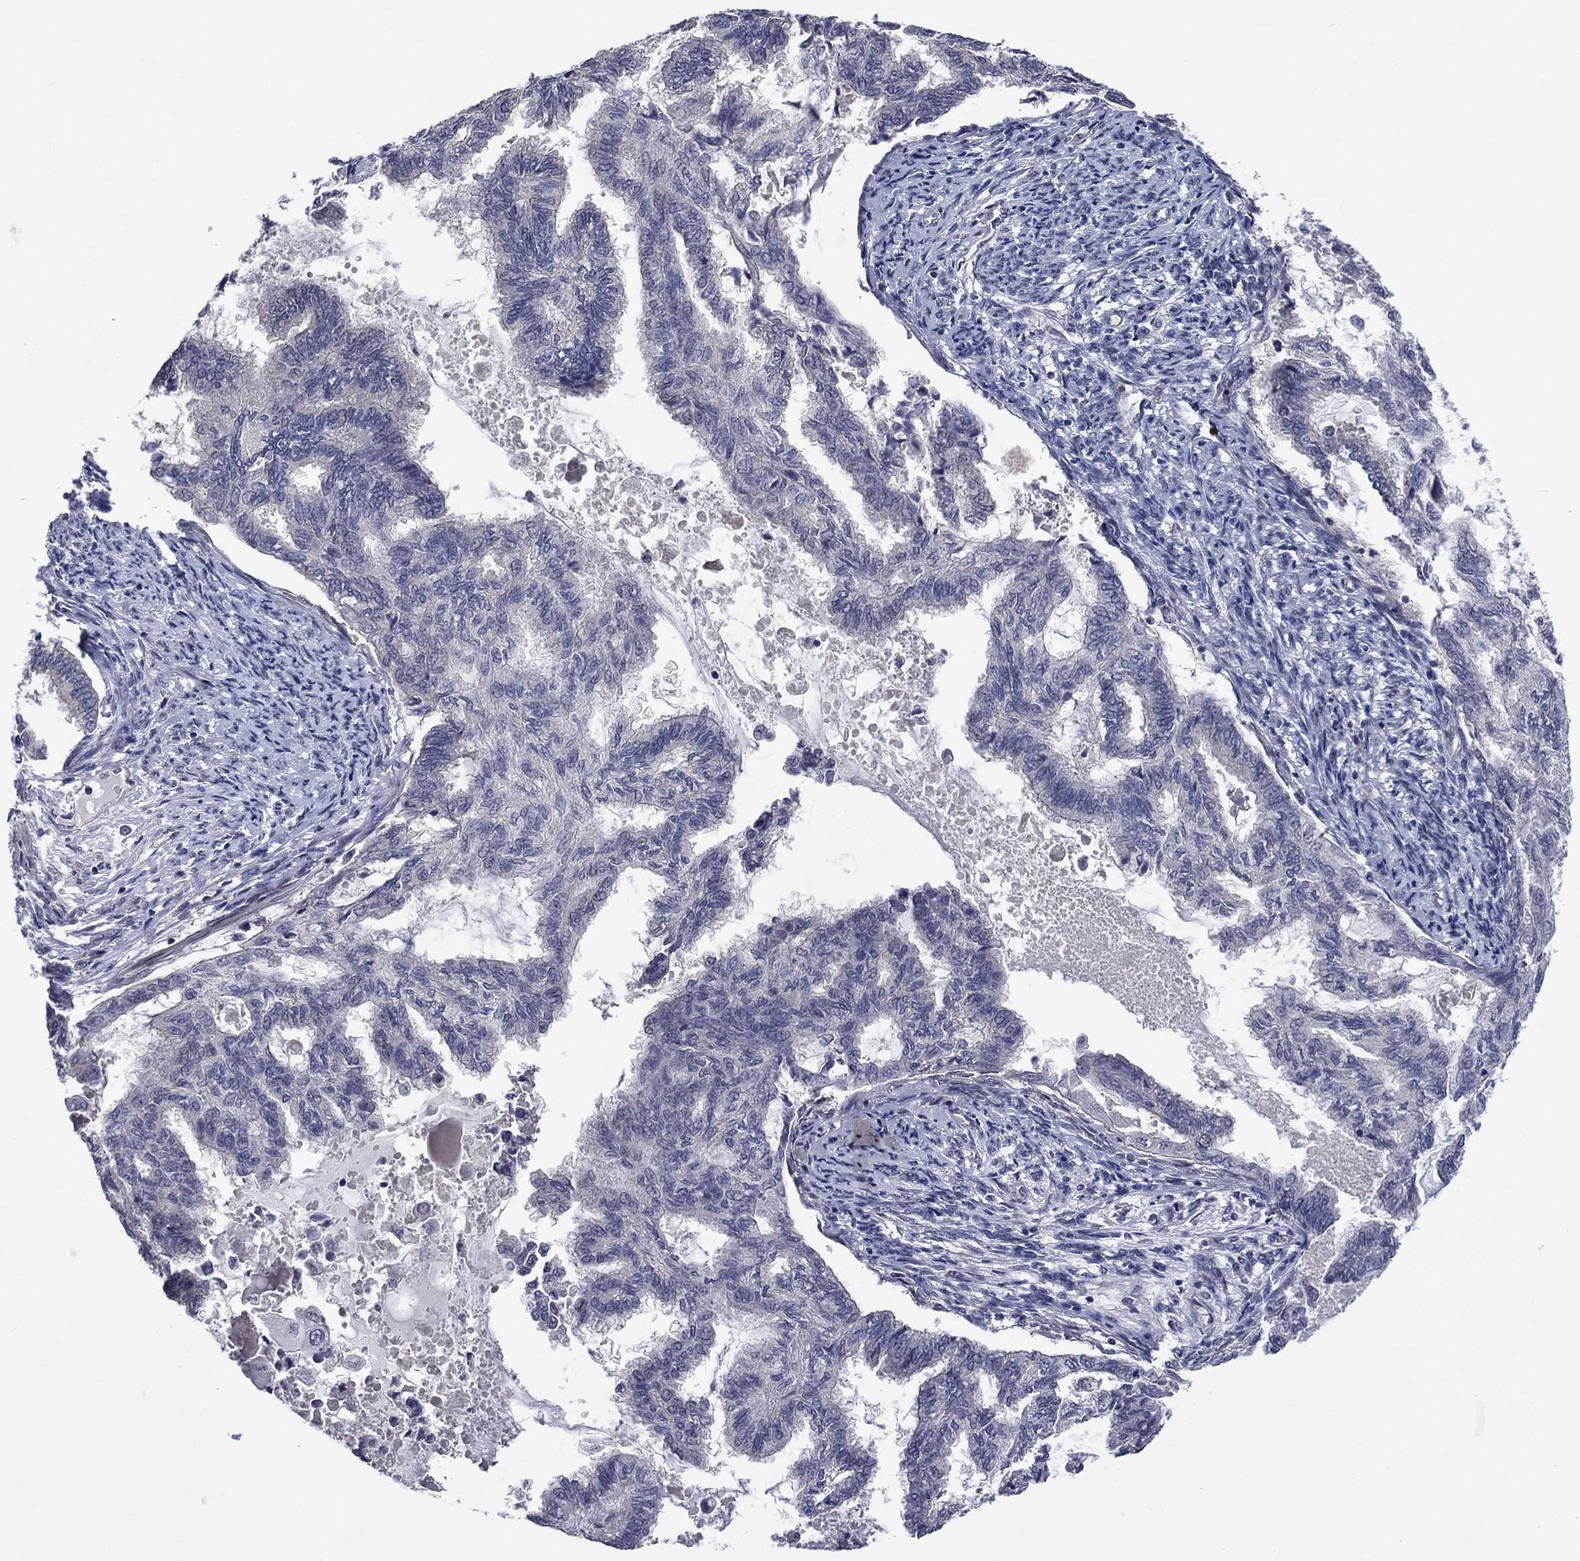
{"staining": {"intensity": "negative", "quantity": "none", "location": "none"}, "tissue": "endometrial cancer", "cell_type": "Tumor cells", "image_type": "cancer", "snomed": [{"axis": "morphology", "description": "Adenocarcinoma, NOS"}, {"axis": "topography", "description": "Endometrium"}], "caption": "This is an IHC histopathology image of human endometrial cancer (adenocarcinoma). There is no expression in tumor cells.", "gene": "MSRB1", "patient": {"sex": "female", "age": 86}}